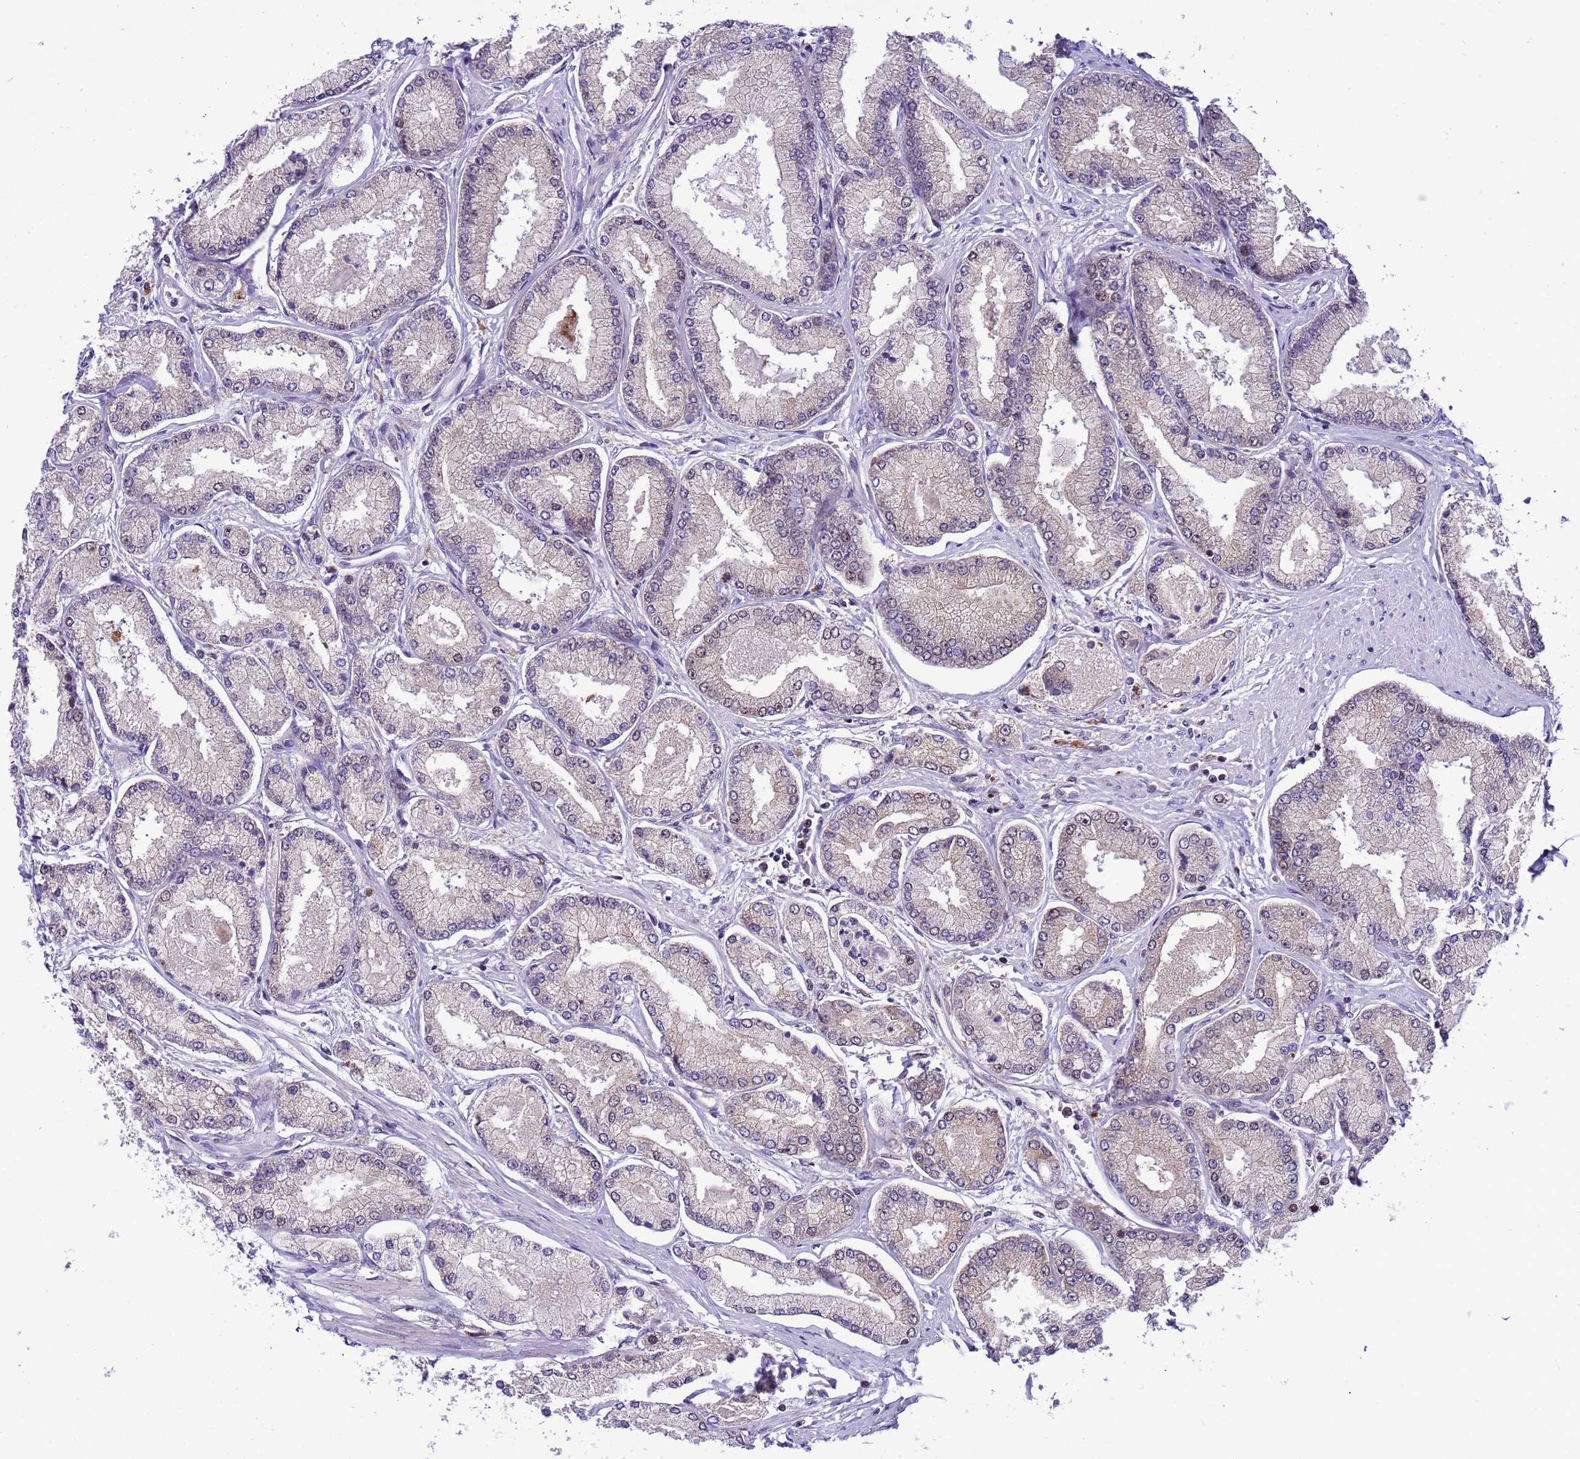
{"staining": {"intensity": "negative", "quantity": "none", "location": "none"}, "tissue": "prostate cancer", "cell_type": "Tumor cells", "image_type": "cancer", "snomed": [{"axis": "morphology", "description": "Adenocarcinoma, Low grade"}, {"axis": "topography", "description": "Prostate"}], "caption": "Human prostate cancer stained for a protein using immunohistochemistry (IHC) exhibits no expression in tumor cells.", "gene": "RASD1", "patient": {"sex": "male", "age": 74}}